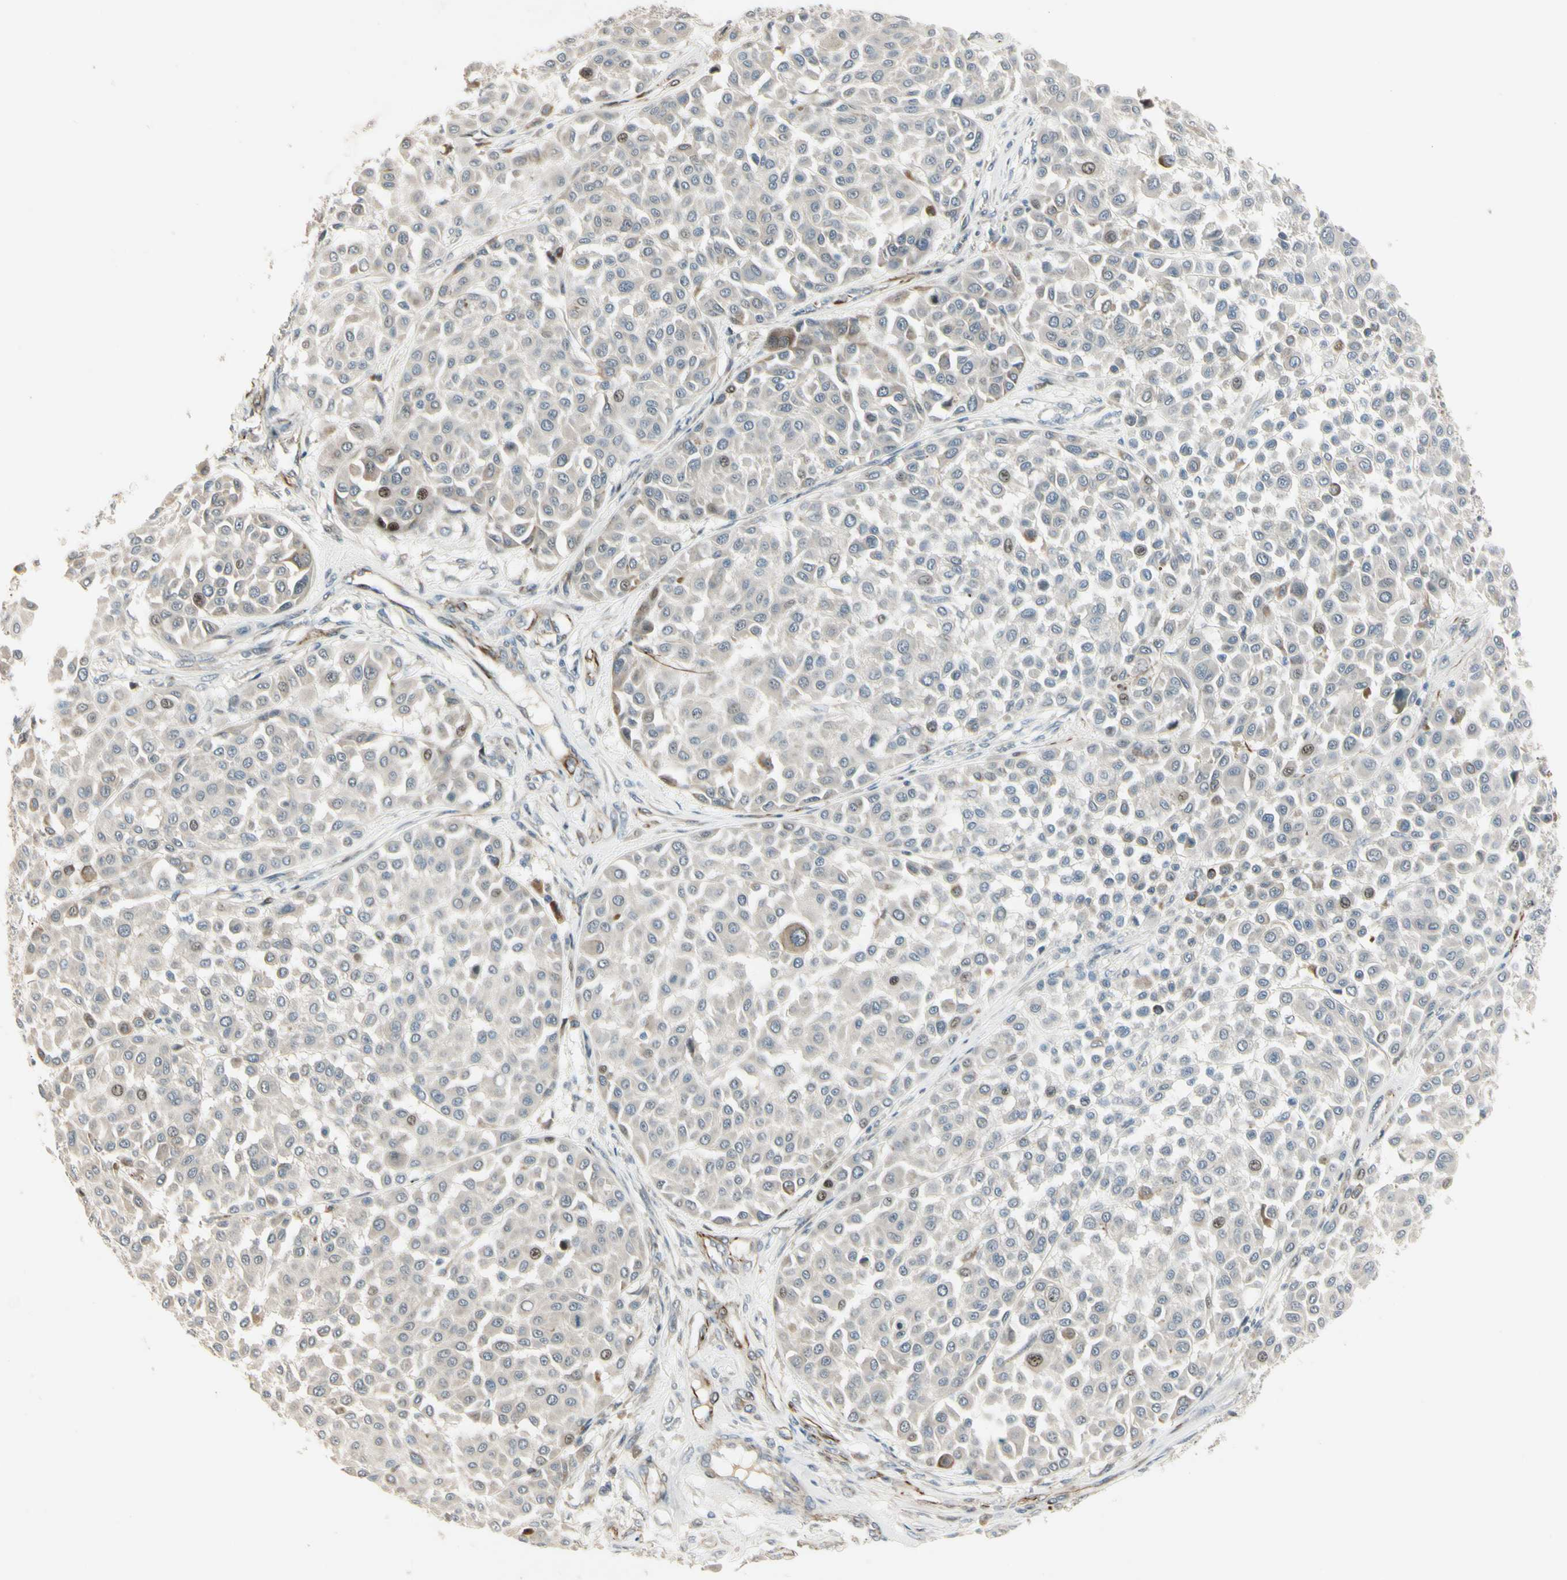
{"staining": {"intensity": "weak", "quantity": "<25%", "location": "cytoplasmic/membranous"}, "tissue": "melanoma", "cell_type": "Tumor cells", "image_type": "cancer", "snomed": [{"axis": "morphology", "description": "Malignant melanoma, Metastatic site"}, {"axis": "topography", "description": "Soft tissue"}], "caption": "A high-resolution photomicrograph shows immunohistochemistry (IHC) staining of melanoma, which shows no significant staining in tumor cells.", "gene": "NDFIP1", "patient": {"sex": "male", "age": 41}}